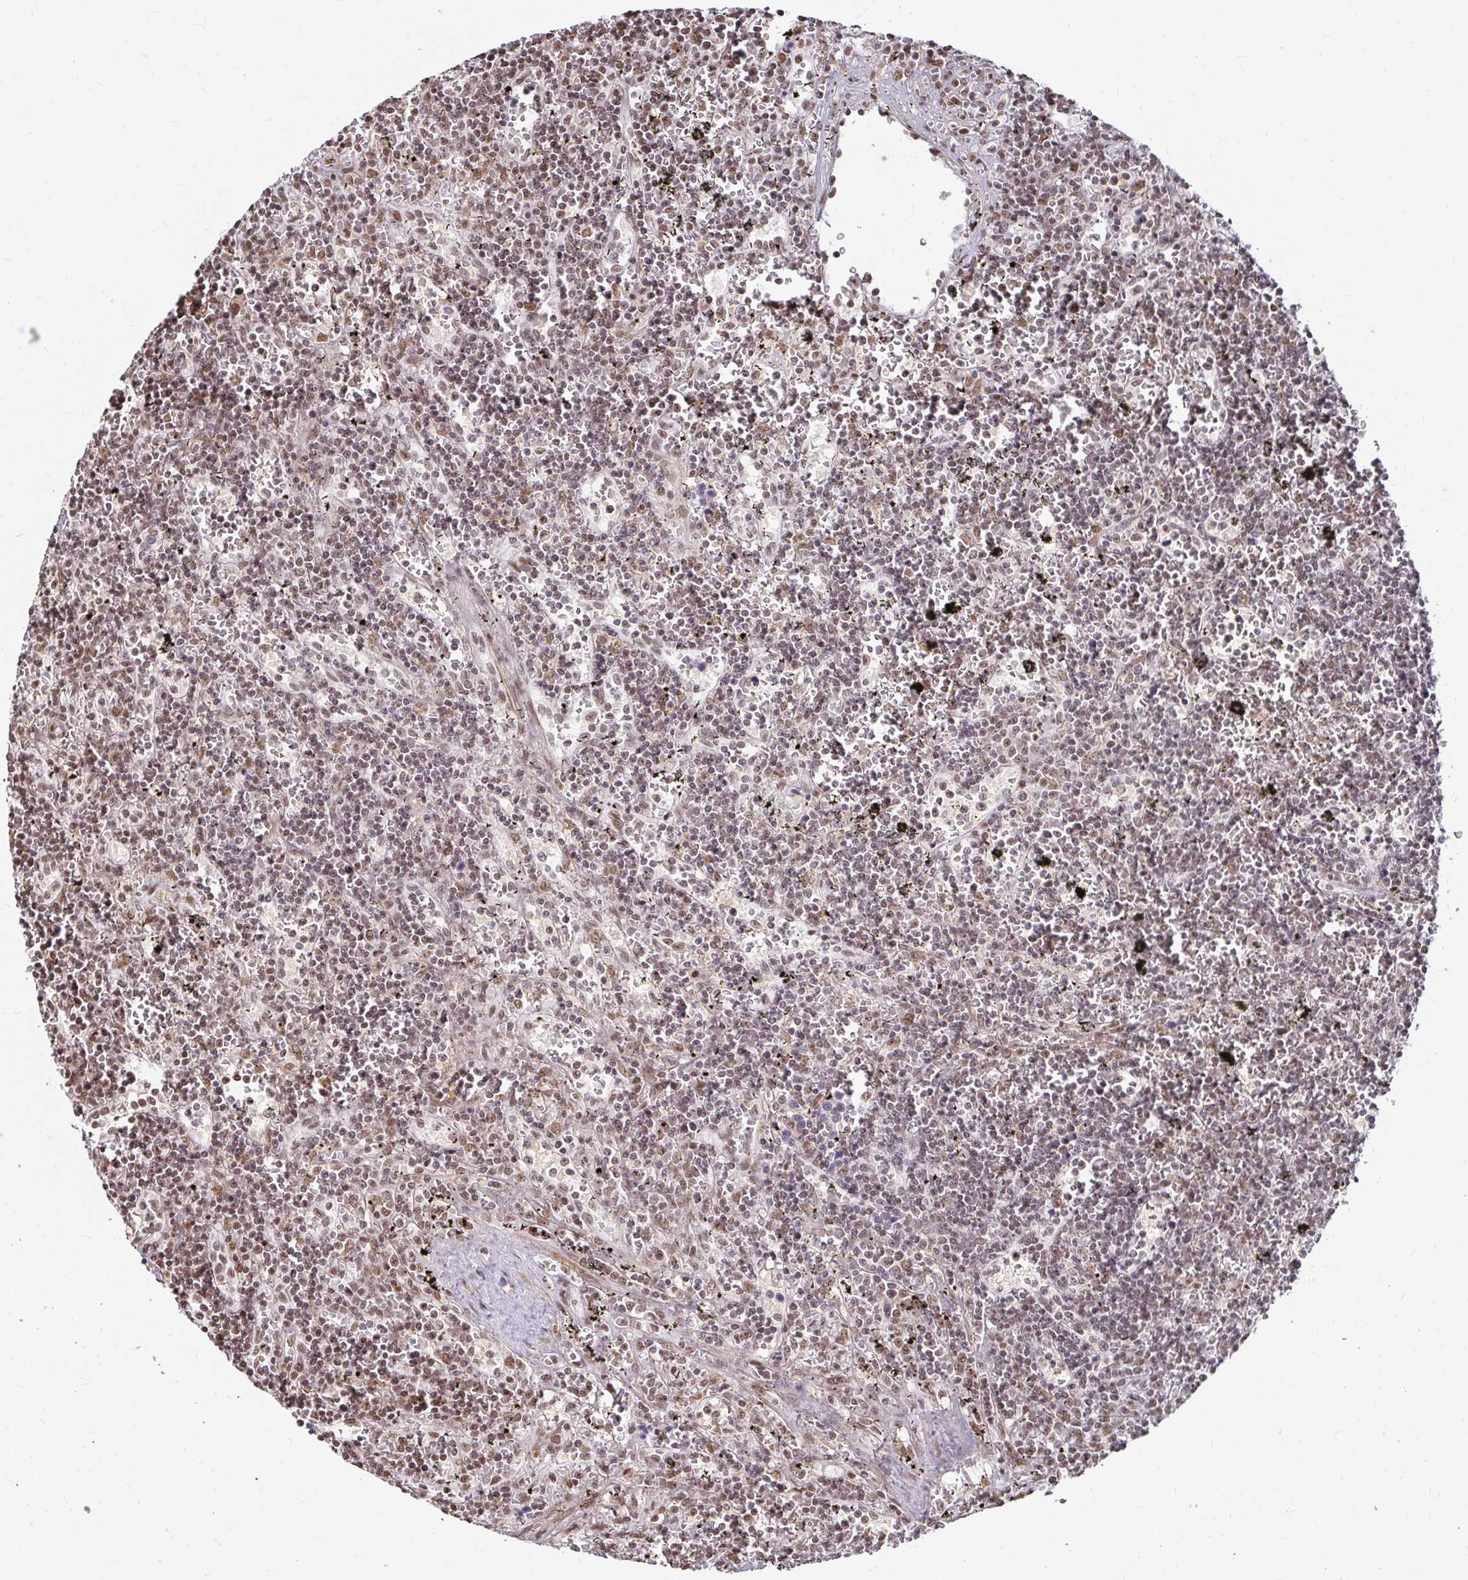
{"staining": {"intensity": "moderate", "quantity": ">75%", "location": "nuclear"}, "tissue": "lymphoma", "cell_type": "Tumor cells", "image_type": "cancer", "snomed": [{"axis": "morphology", "description": "Malignant lymphoma, non-Hodgkin's type, Low grade"}, {"axis": "topography", "description": "Spleen"}], "caption": "Malignant lymphoma, non-Hodgkin's type (low-grade) stained for a protein reveals moderate nuclear positivity in tumor cells.", "gene": "HNRNPU", "patient": {"sex": "male", "age": 60}}